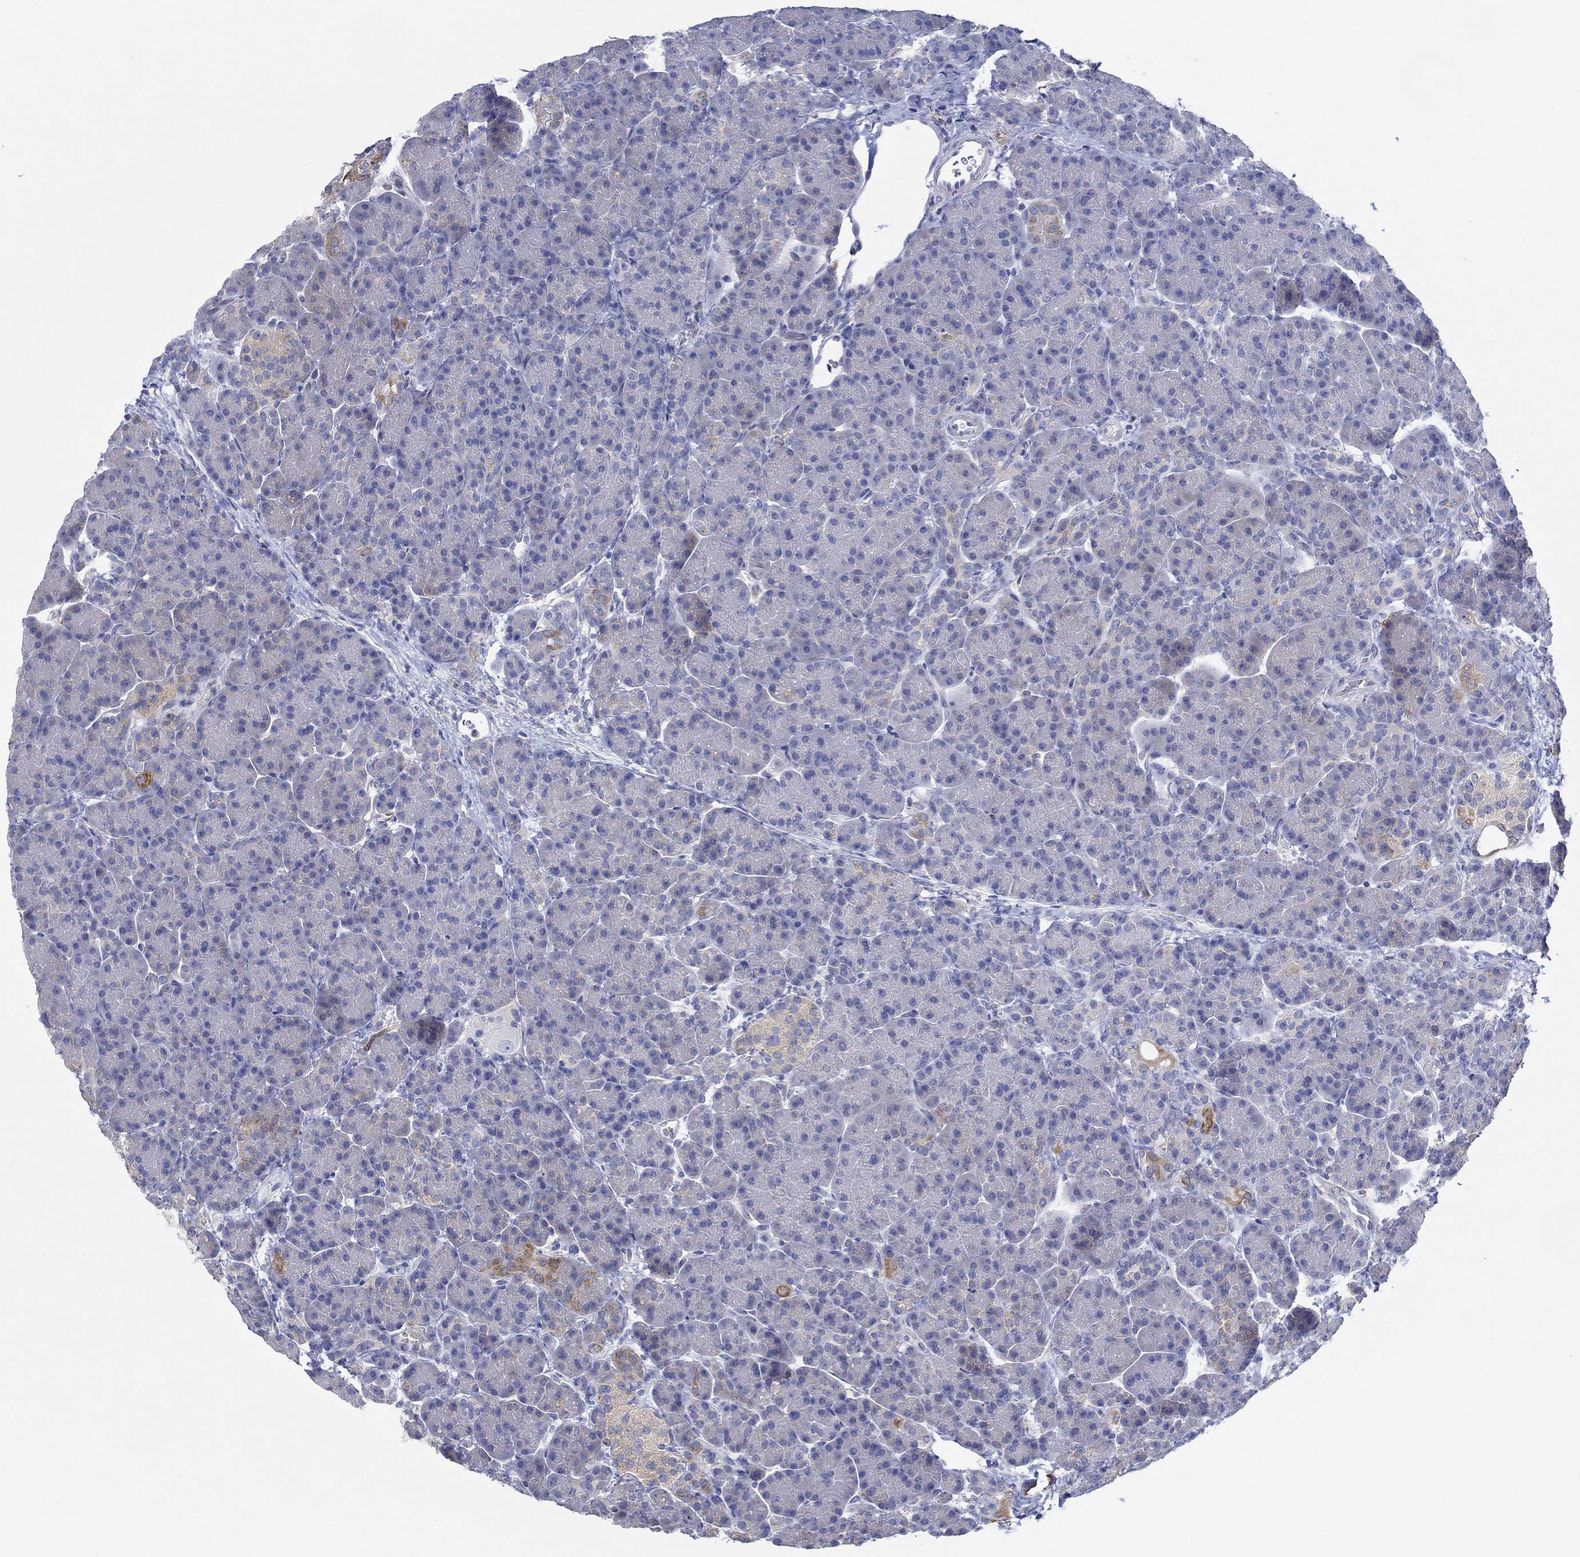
{"staining": {"intensity": "moderate", "quantity": "<25%", "location": "cytoplasmic/membranous"}, "tissue": "pancreas", "cell_type": "Exocrine glandular cells", "image_type": "normal", "snomed": [{"axis": "morphology", "description": "Normal tissue, NOS"}, {"axis": "topography", "description": "Pancreas"}], "caption": "This photomicrograph shows normal pancreas stained with immunohistochemistry to label a protein in brown. The cytoplasmic/membranous of exocrine glandular cells show moderate positivity for the protein. Nuclei are counter-stained blue.", "gene": "SLC27A3", "patient": {"sex": "female", "age": 63}}